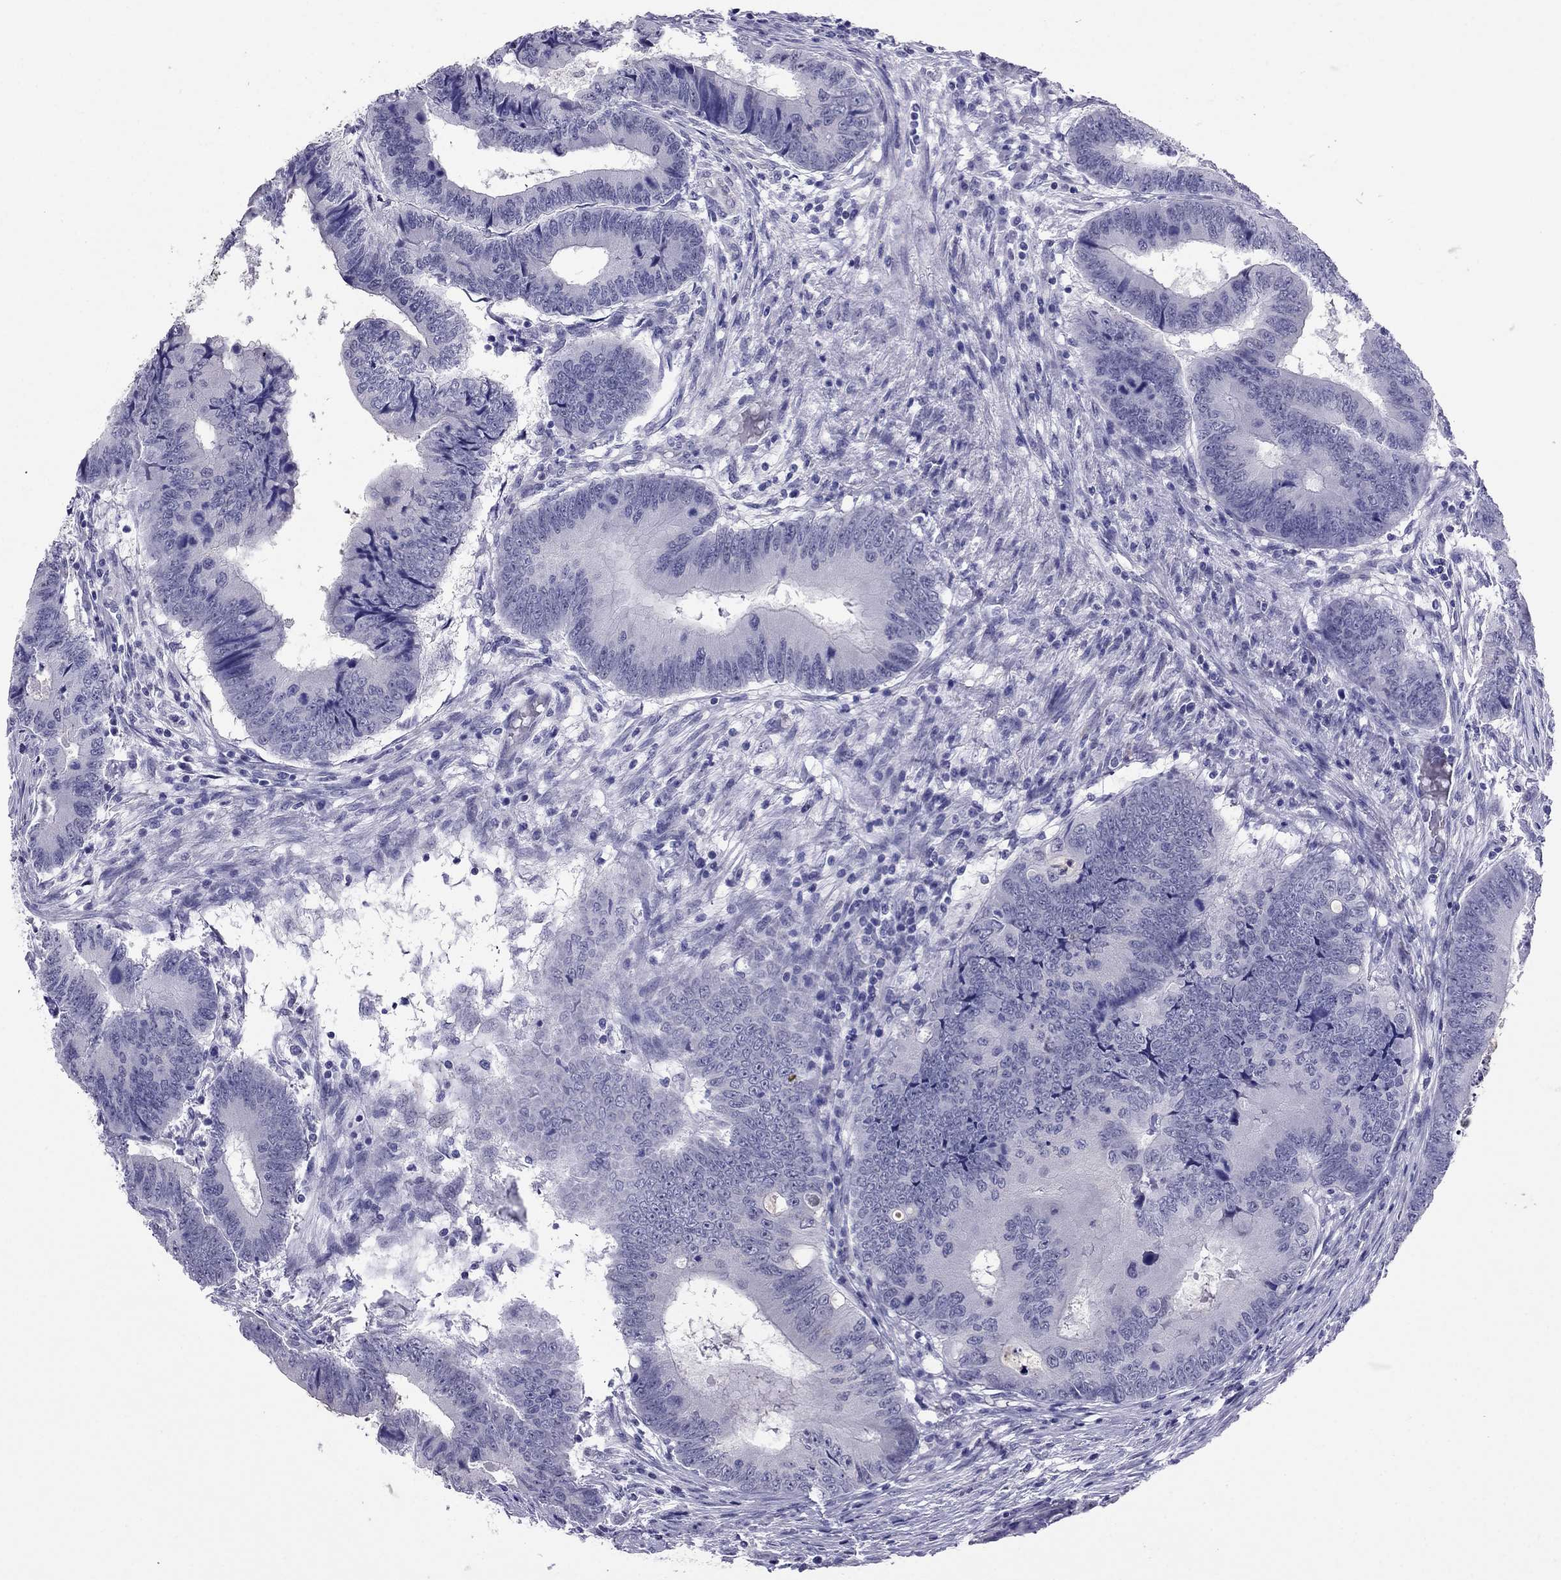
{"staining": {"intensity": "negative", "quantity": "none", "location": "none"}, "tissue": "colorectal cancer", "cell_type": "Tumor cells", "image_type": "cancer", "snomed": [{"axis": "morphology", "description": "Adenocarcinoma, NOS"}, {"axis": "topography", "description": "Colon"}], "caption": "This is an immunohistochemistry (IHC) micrograph of human colorectal cancer (adenocarcinoma). There is no staining in tumor cells.", "gene": "CROCC2", "patient": {"sex": "male", "age": 53}}